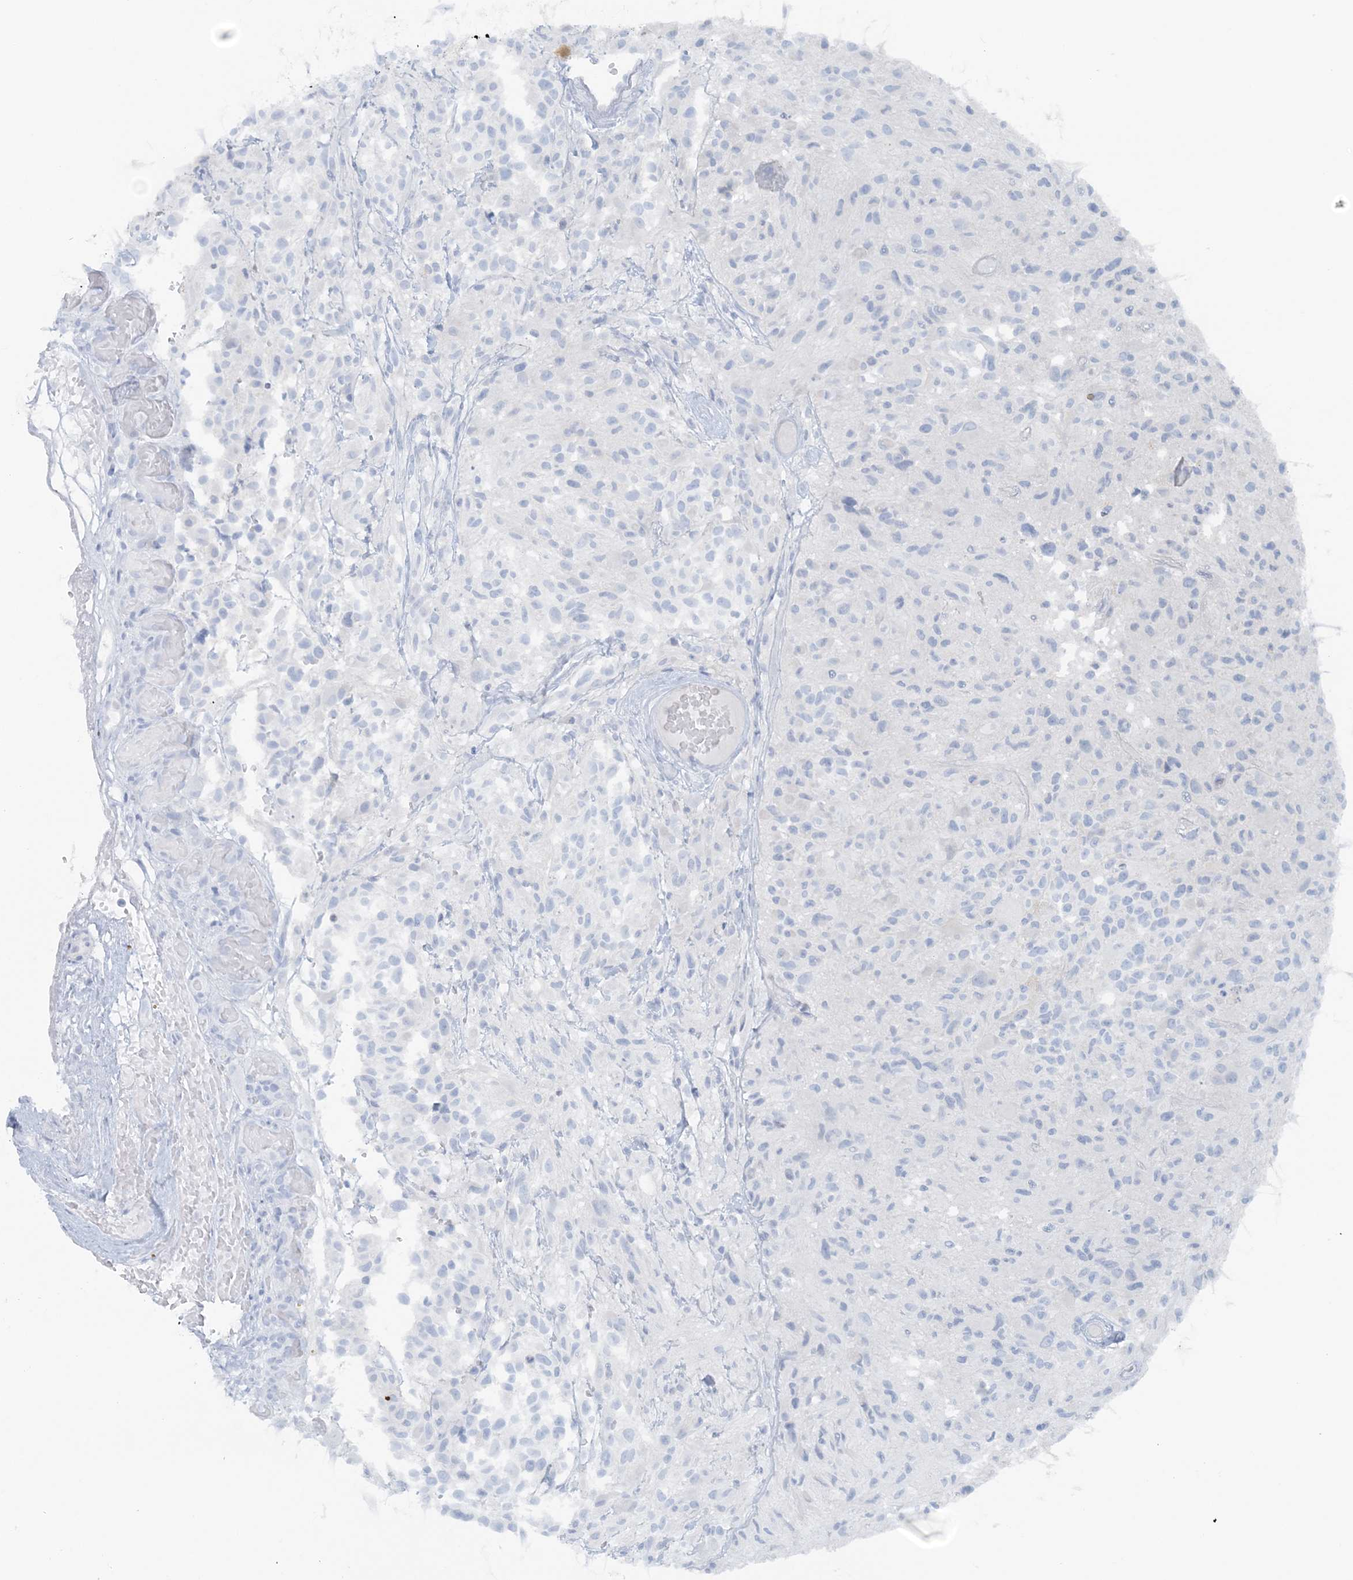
{"staining": {"intensity": "negative", "quantity": "none", "location": "none"}, "tissue": "glioma", "cell_type": "Tumor cells", "image_type": "cancer", "snomed": [{"axis": "morphology", "description": "Glioma, malignant, High grade"}, {"axis": "morphology", "description": "Glioblastoma, NOS"}, {"axis": "topography", "description": "Brain"}], "caption": "A micrograph of glioblastoma stained for a protein demonstrates no brown staining in tumor cells.", "gene": "ATP11A", "patient": {"sex": "male", "age": 60}}